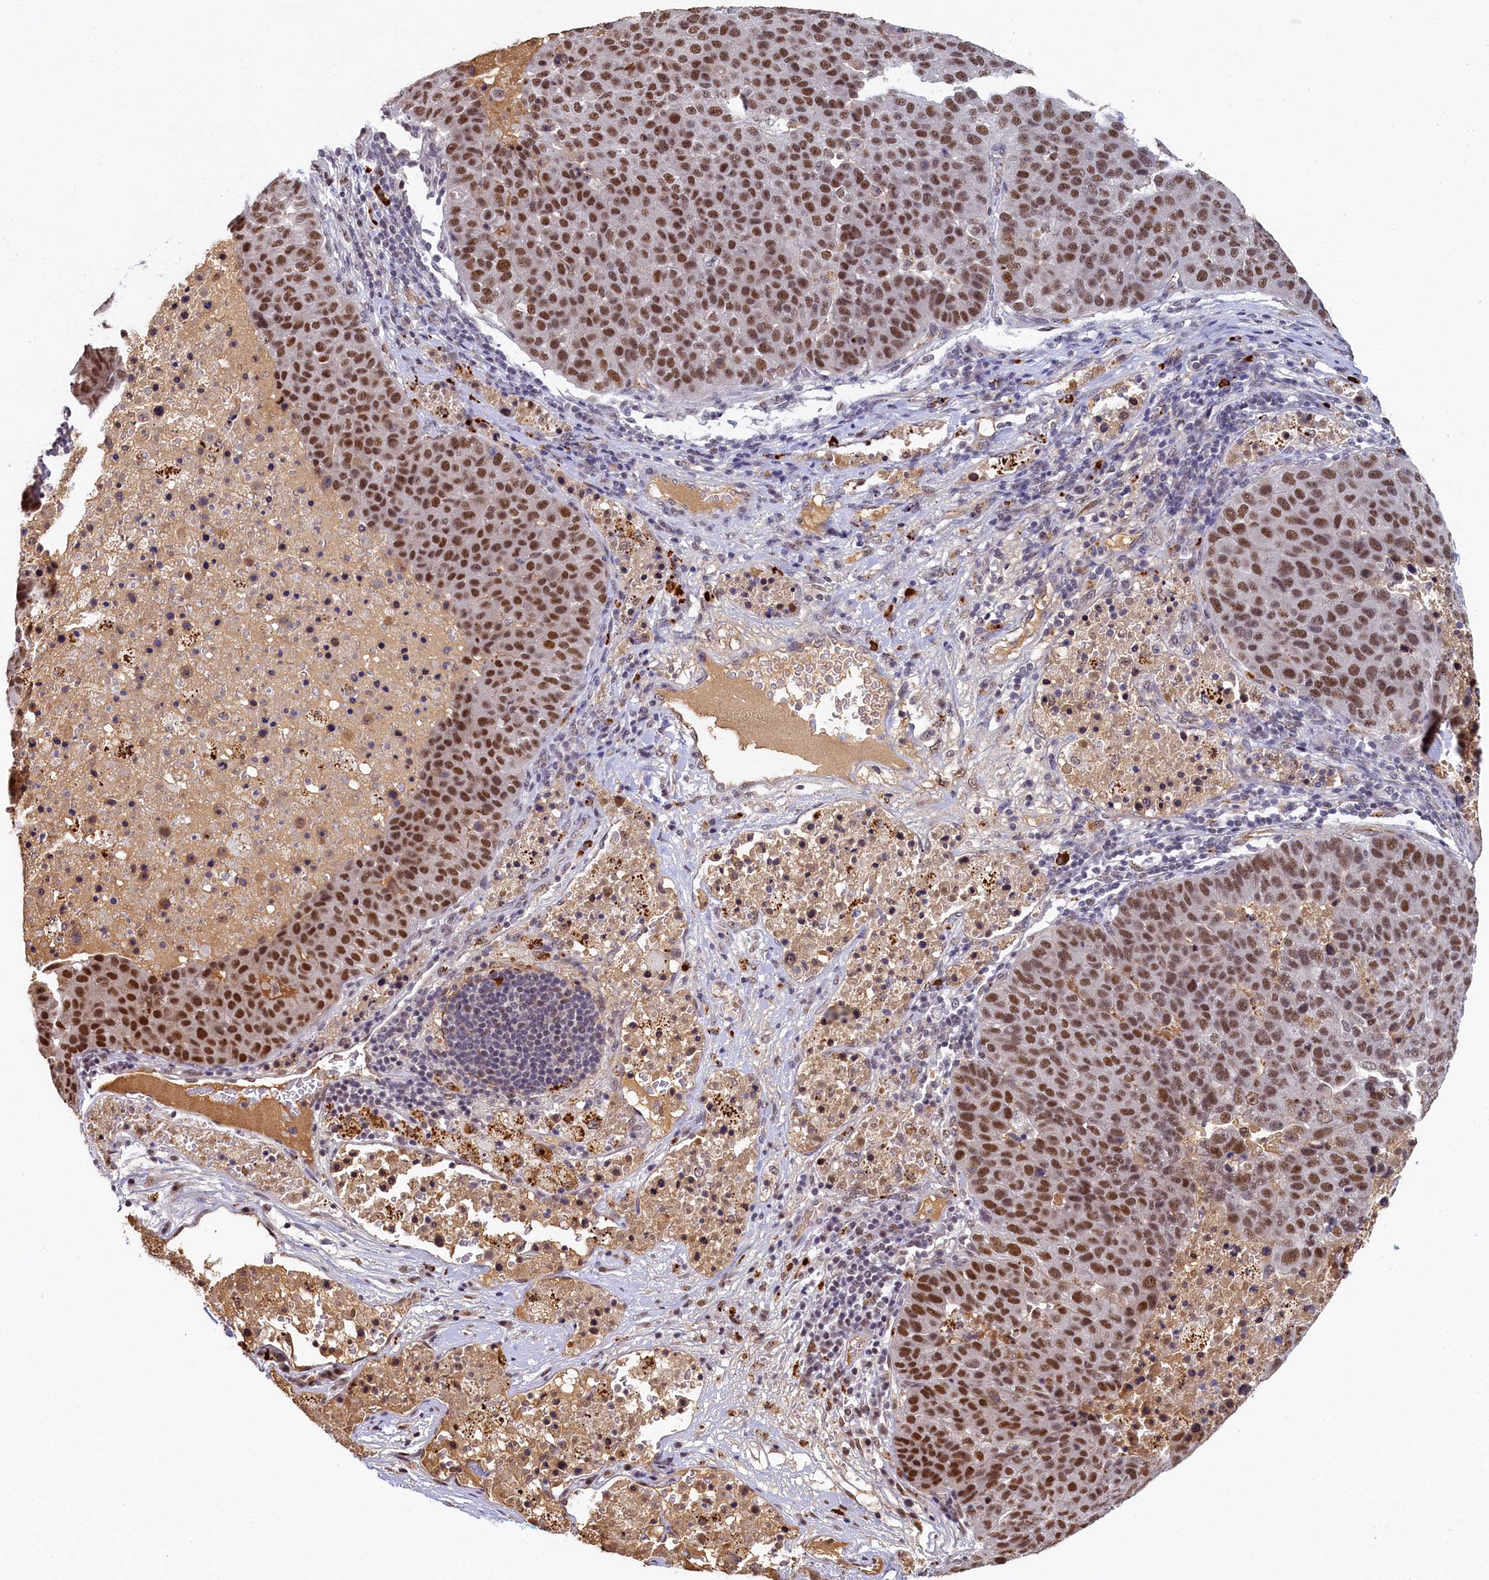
{"staining": {"intensity": "moderate", "quantity": "25%-75%", "location": "nuclear"}, "tissue": "pancreatic cancer", "cell_type": "Tumor cells", "image_type": "cancer", "snomed": [{"axis": "morphology", "description": "Adenocarcinoma, NOS"}, {"axis": "topography", "description": "Pancreas"}], "caption": "IHC image of pancreatic cancer stained for a protein (brown), which reveals medium levels of moderate nuclear expression in about 25%-75% of tumor cells.", "gene": "INTS14", "patient": {"sex": "female", "age": 61}}